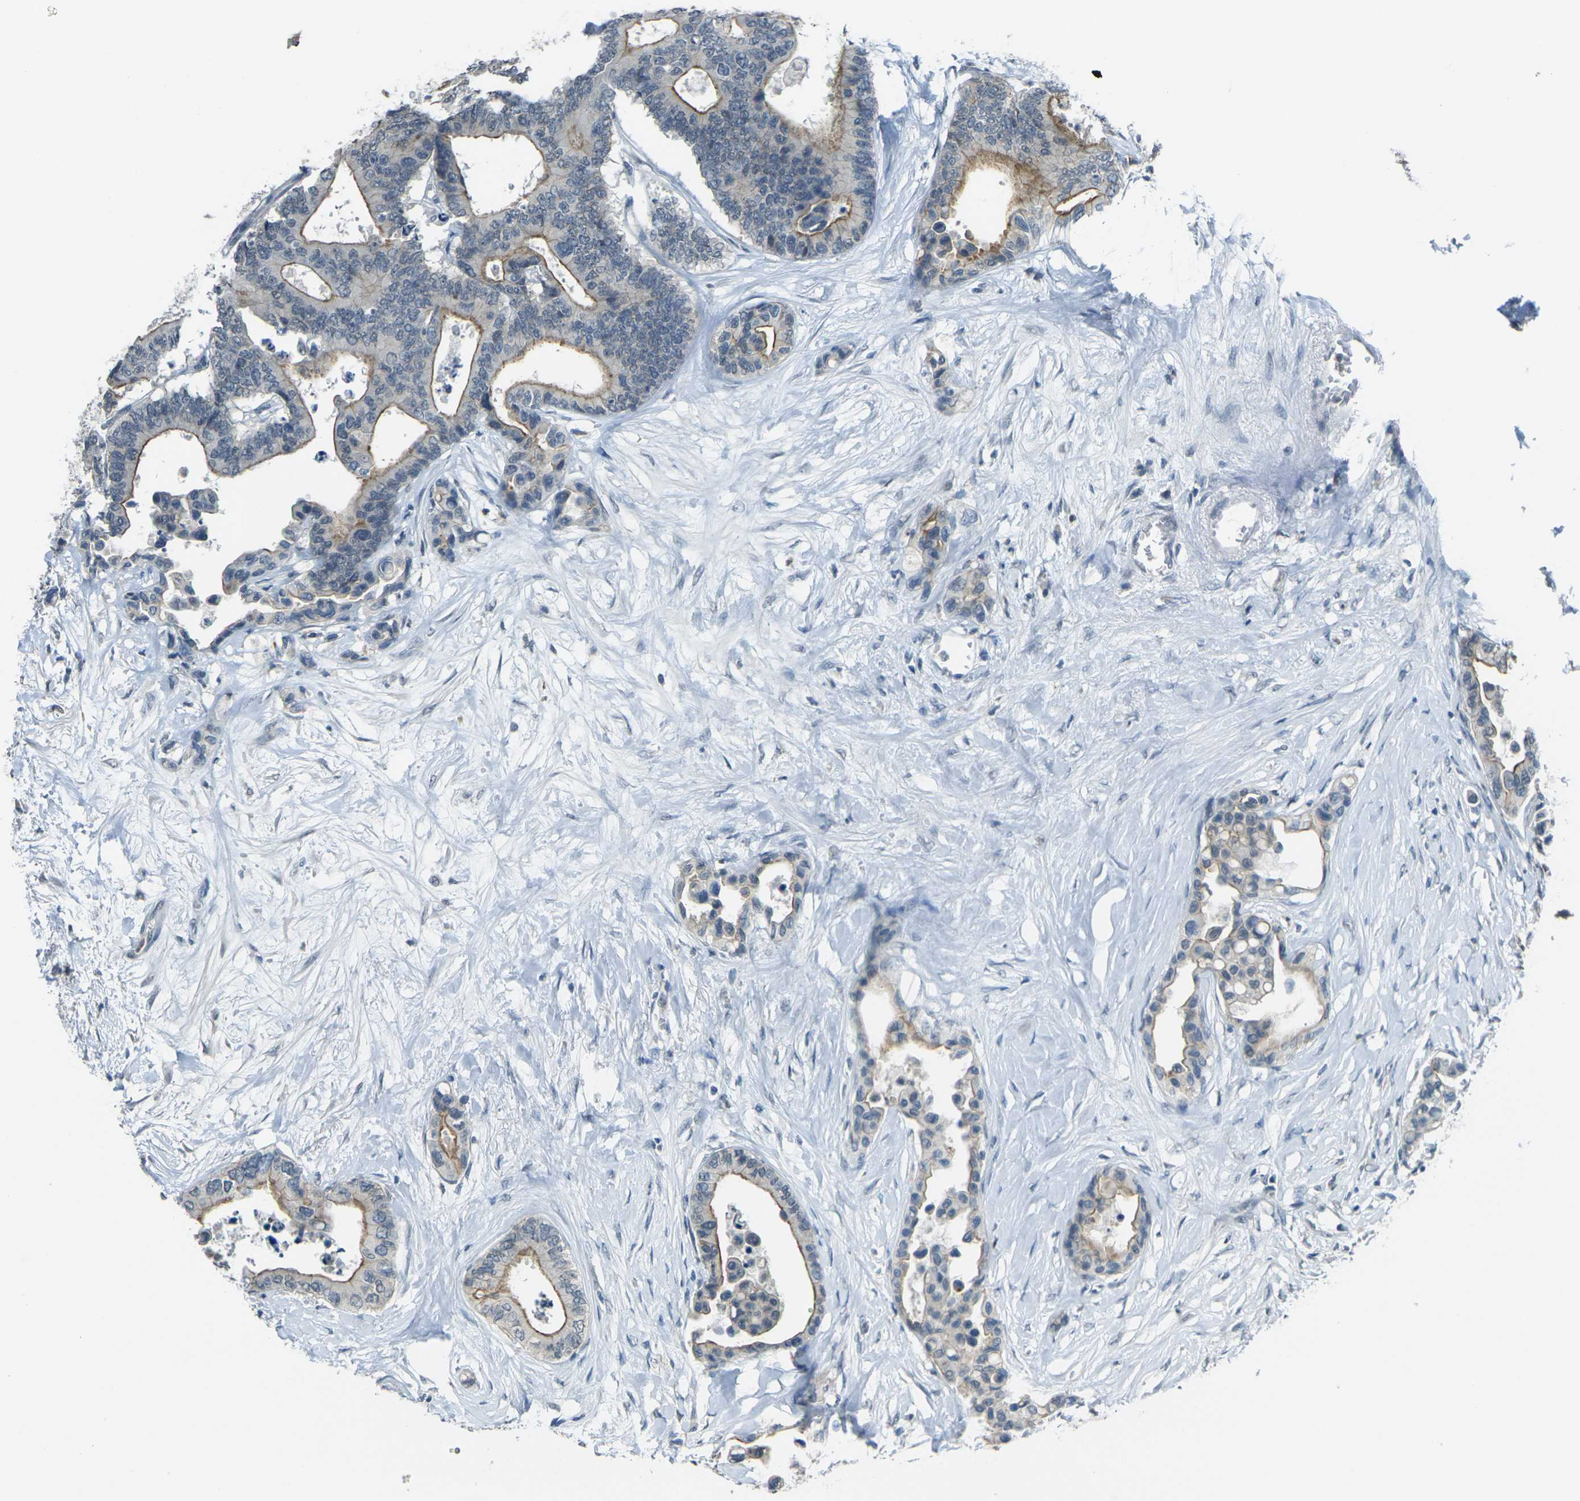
{"staining": {"intensity": "moderate", "quantity": "25%-75%", "location": "cytoplasmic/membranous"}, "tissue": "colorectal cancer", "cell_type": "Tumor cells", "image_type": "cancer", "snomed": [{"axis": "morphology", "description": "Normal tissue, NOS"}, {"axis": "morphology", "description": "Adenocarcinoma, NOS"}, {"axis": "topography", "description": "Colon"}], "caption": "High-magnification brightfield microscopy of colorectal cancer (adenocarcinoma) stained with DAB (3,3'-diaminobenzidine) (brown) and counterstained with hematoxylin (blue). tumor cells exhibit moderate cytoplasmic/membranous staining is present in about25%-75% of cells.", "gene": "SPTBN2", "patient": {"sex": "male", "age": 82}}